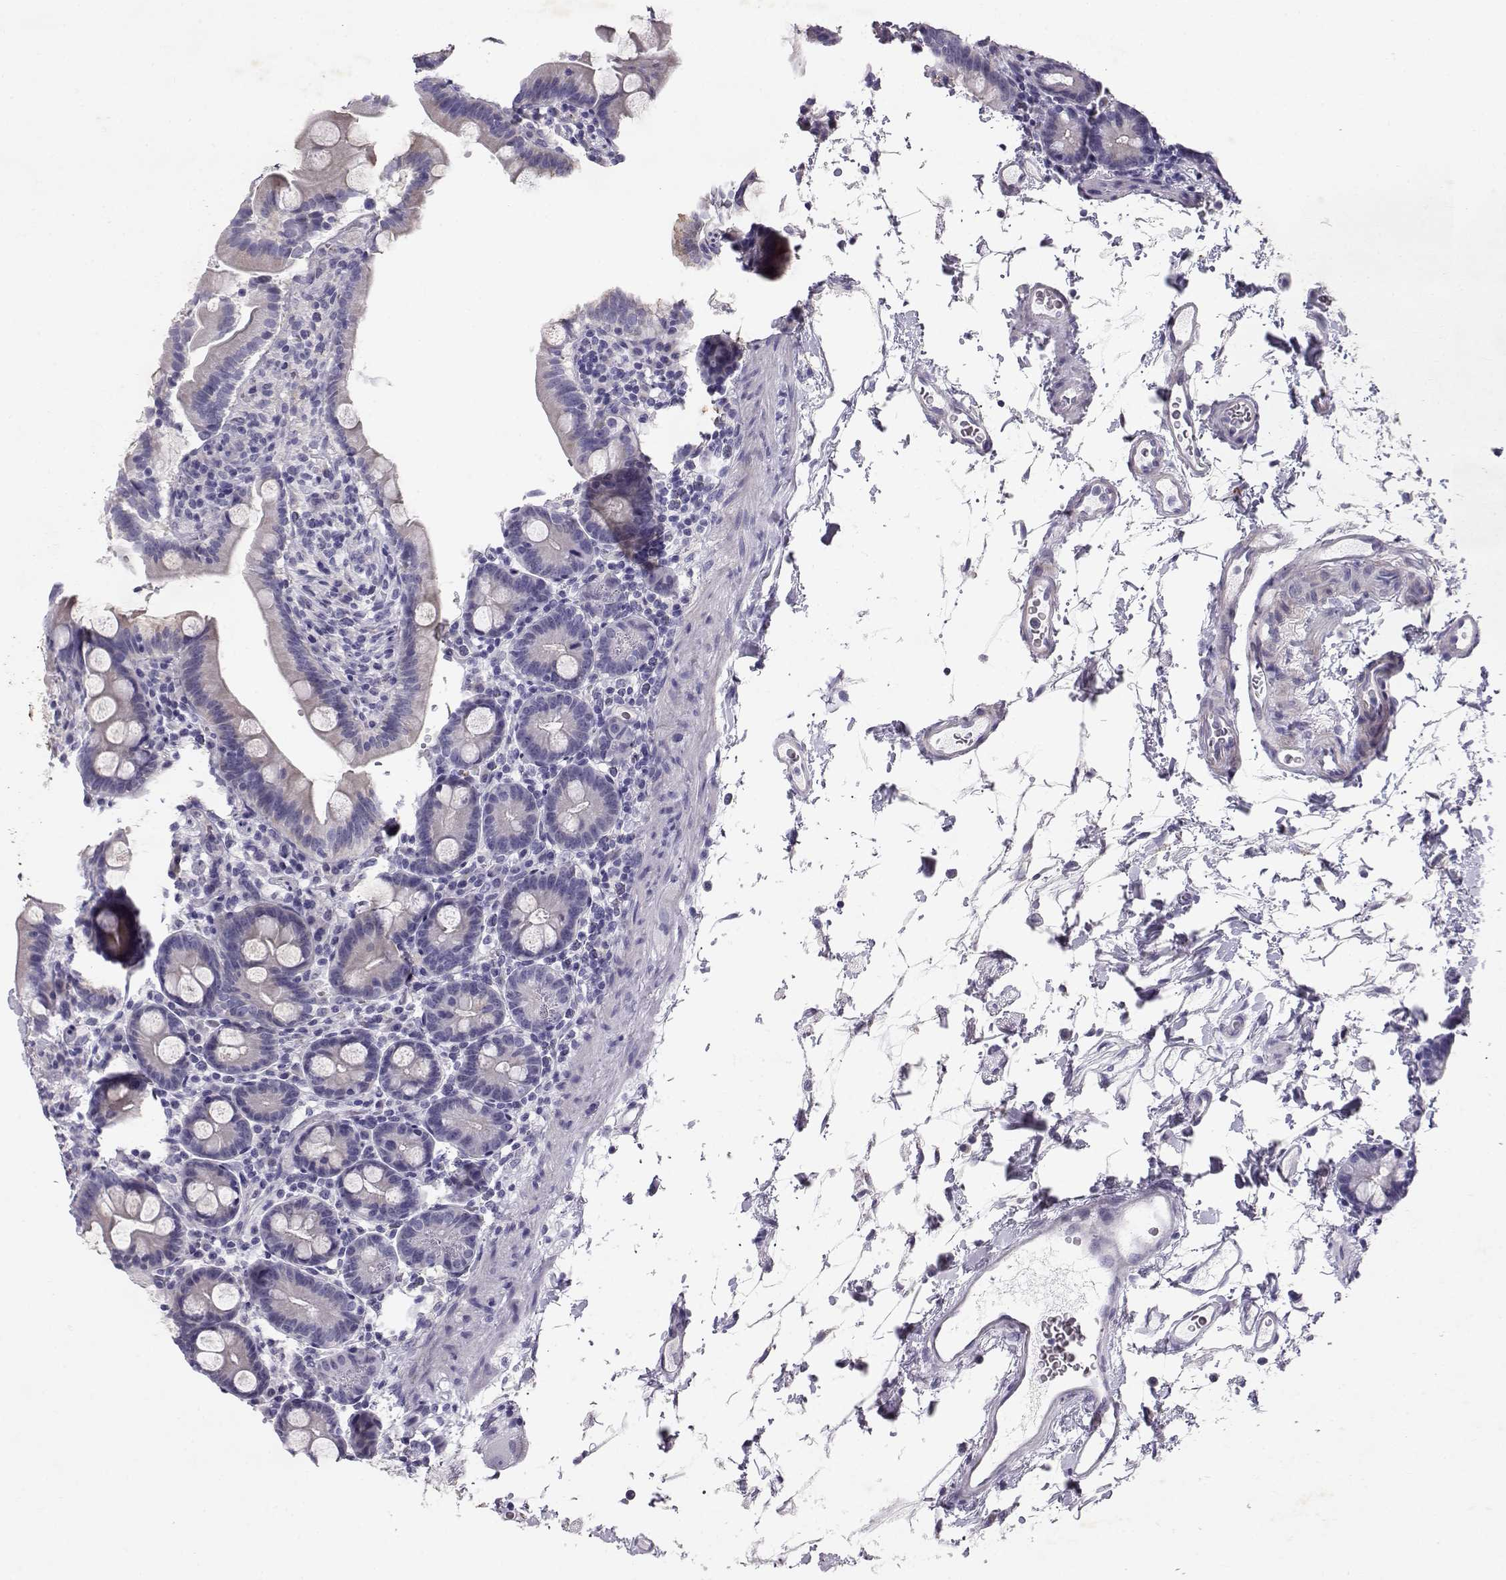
{"staining": {"intensity": "negative", "quantity": "none", "location": "none"}, "tissue": "small intestine", "cell_type": "Glandular cells", "image_type": "normal", "snomed": [{"axis": "morphology", "description": "Normal tissue, NOS"}, {"axis": "topography", "description": "Small intestine"}], "caption": "Protein analysis of benign small intestine reveals no significant positivity in glandular cells.", "gene": "RD3", "patient": {"sex": "female", "age": 44}}